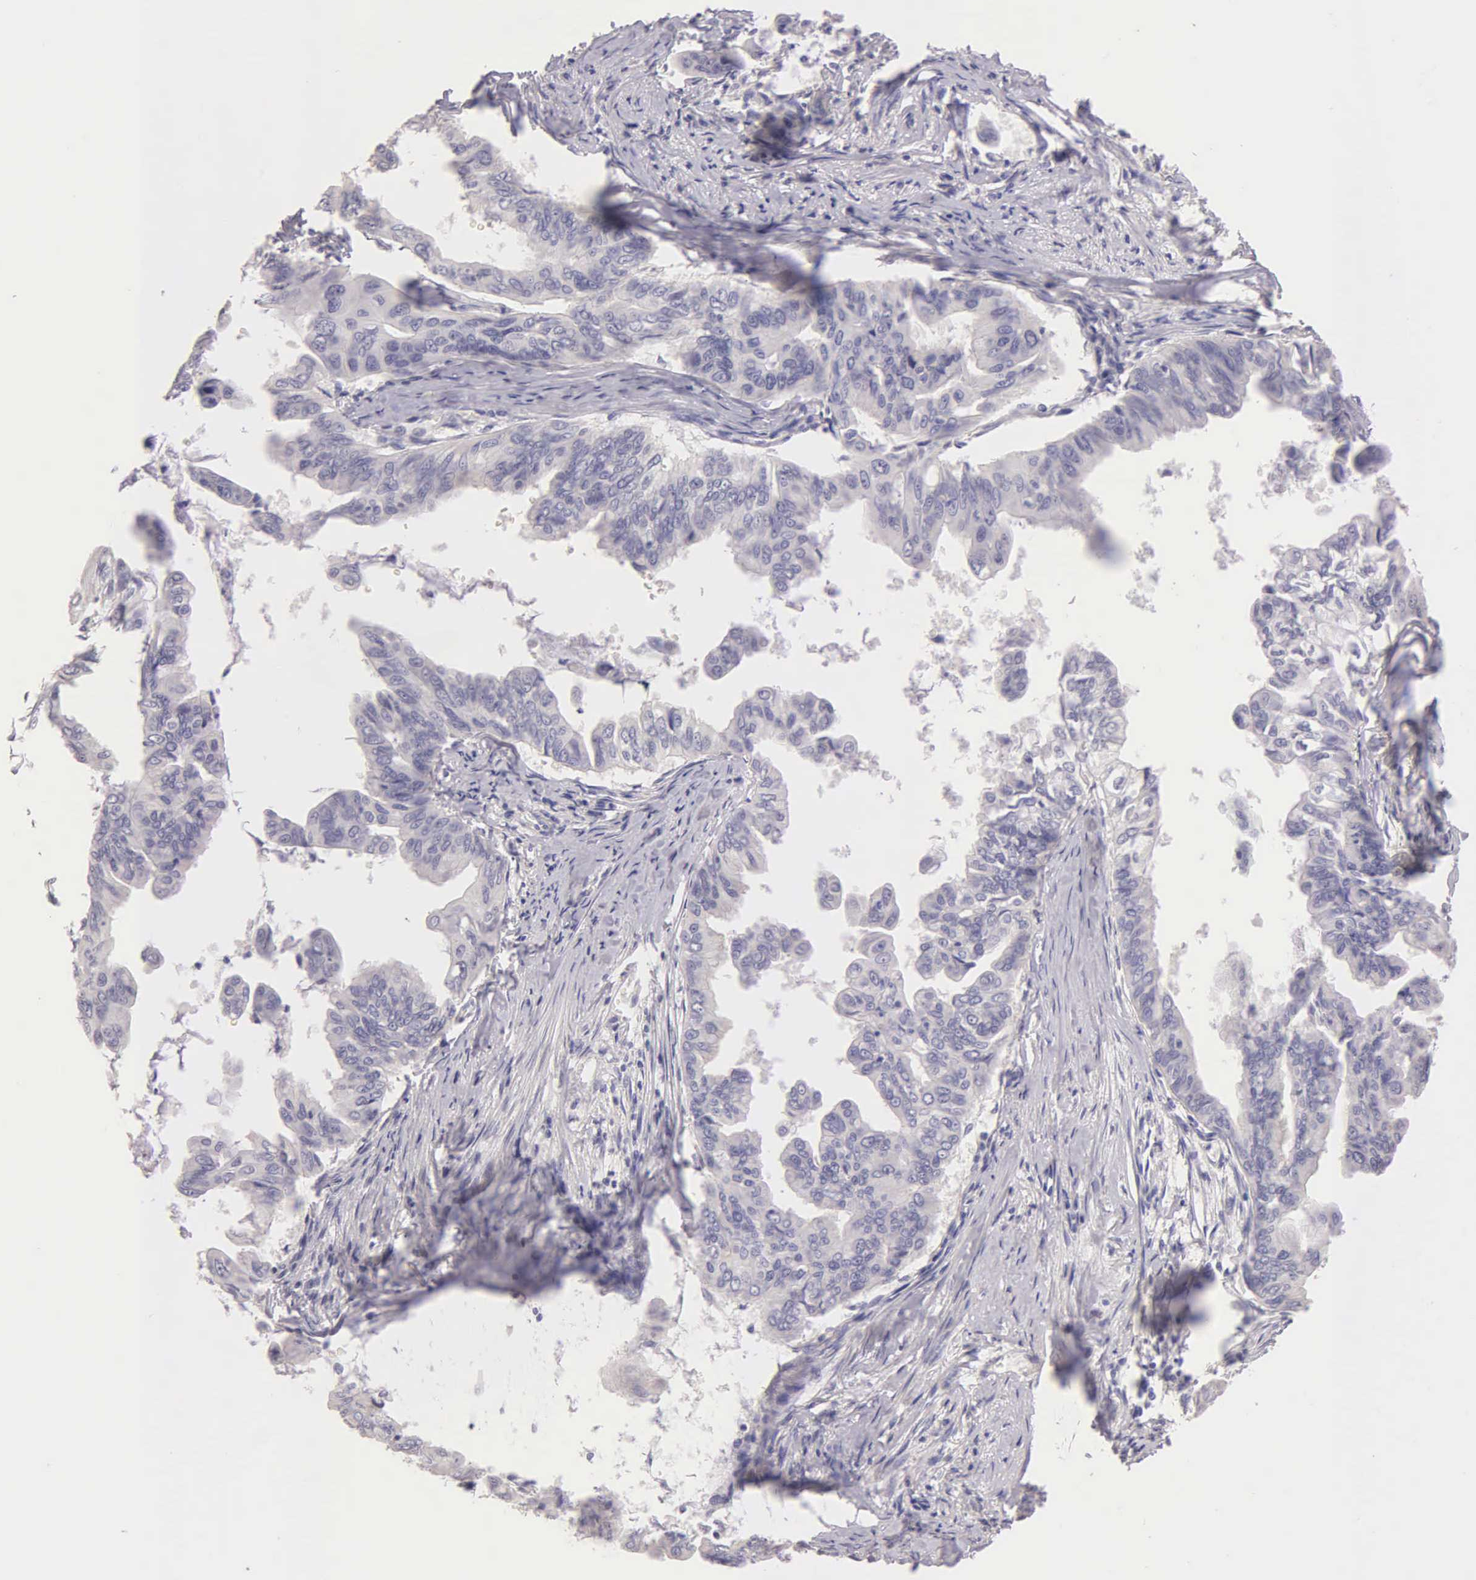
{"staining": {"intensity": "negative", "quantity": "none", "location": "none"}, "tissue": "stomach cancer", "cell_type": "Tumor cells", "image_type": "cancer", "snomed": [{"axis": "morphology", "description": "Adenocarcinoma, NOS"}, {"axis": "topography", "description": "Stomach, upper"}], "caption": "Tumor cells show no significant expression in stomach cancer (adenocarcinoma). Nuclei are stained in blue.", "gene": "ESR1", "patient": {"sex": "male", "age": 80}}